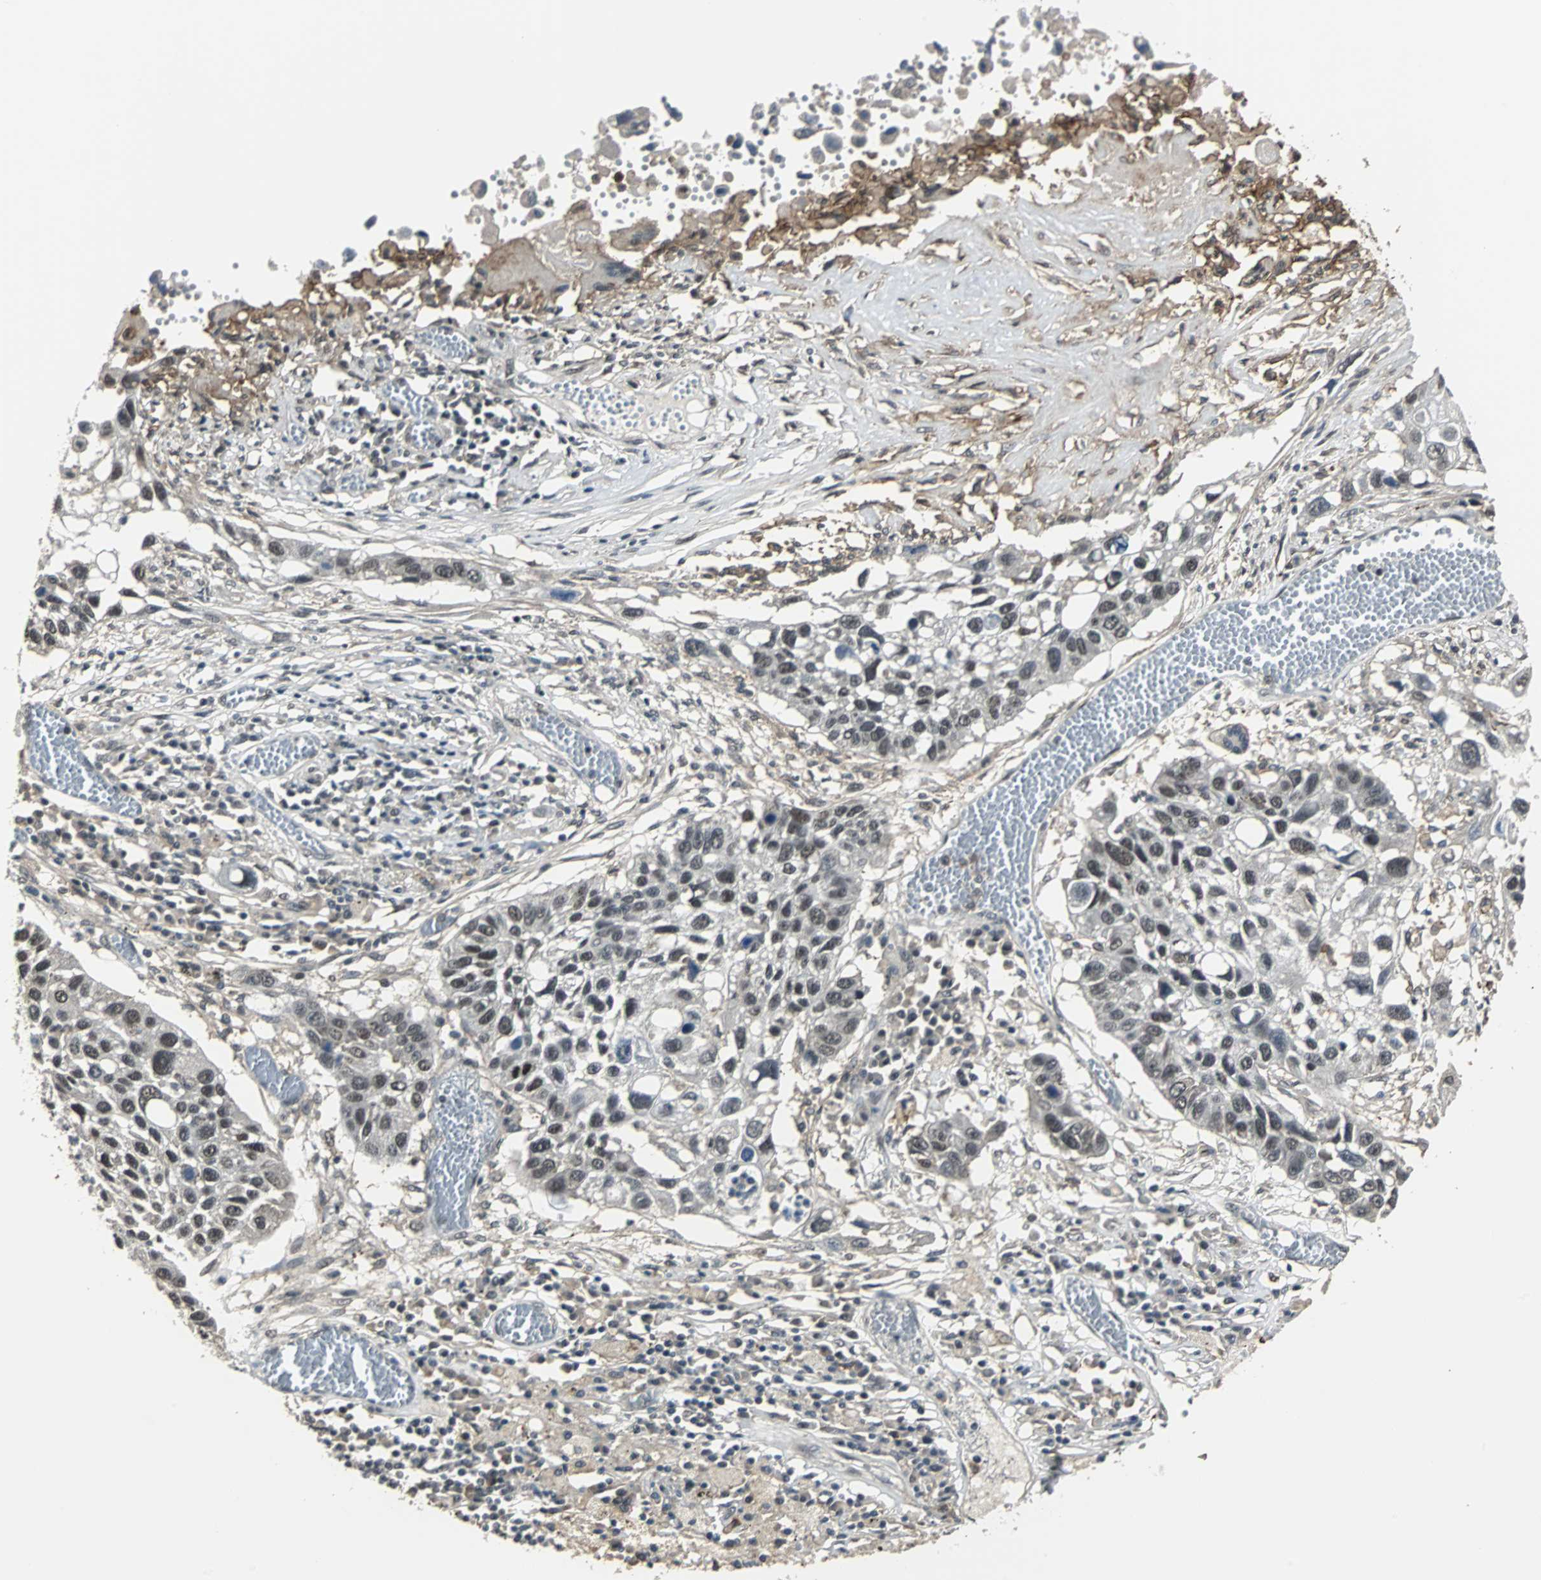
{"staining": {"intensity": "weak", "quantity": ">75%", "location": "nuclear"}, "tissue": "lung cancer", "cell_type": "Tumor cells", "image_type": "cancer", "snomed": [{"axis": "morphology", "description": "Squamous cell carcinoma, NOS"}, {"axis": "topography", "description": "Lung"}], "caption": "Weak nuclear positivity is seen in about >75% of tumor cells in lung cancer (squamous cell carcinoma).", "gene": "MKX", "patient": {"sex": "male", "age": 71}}